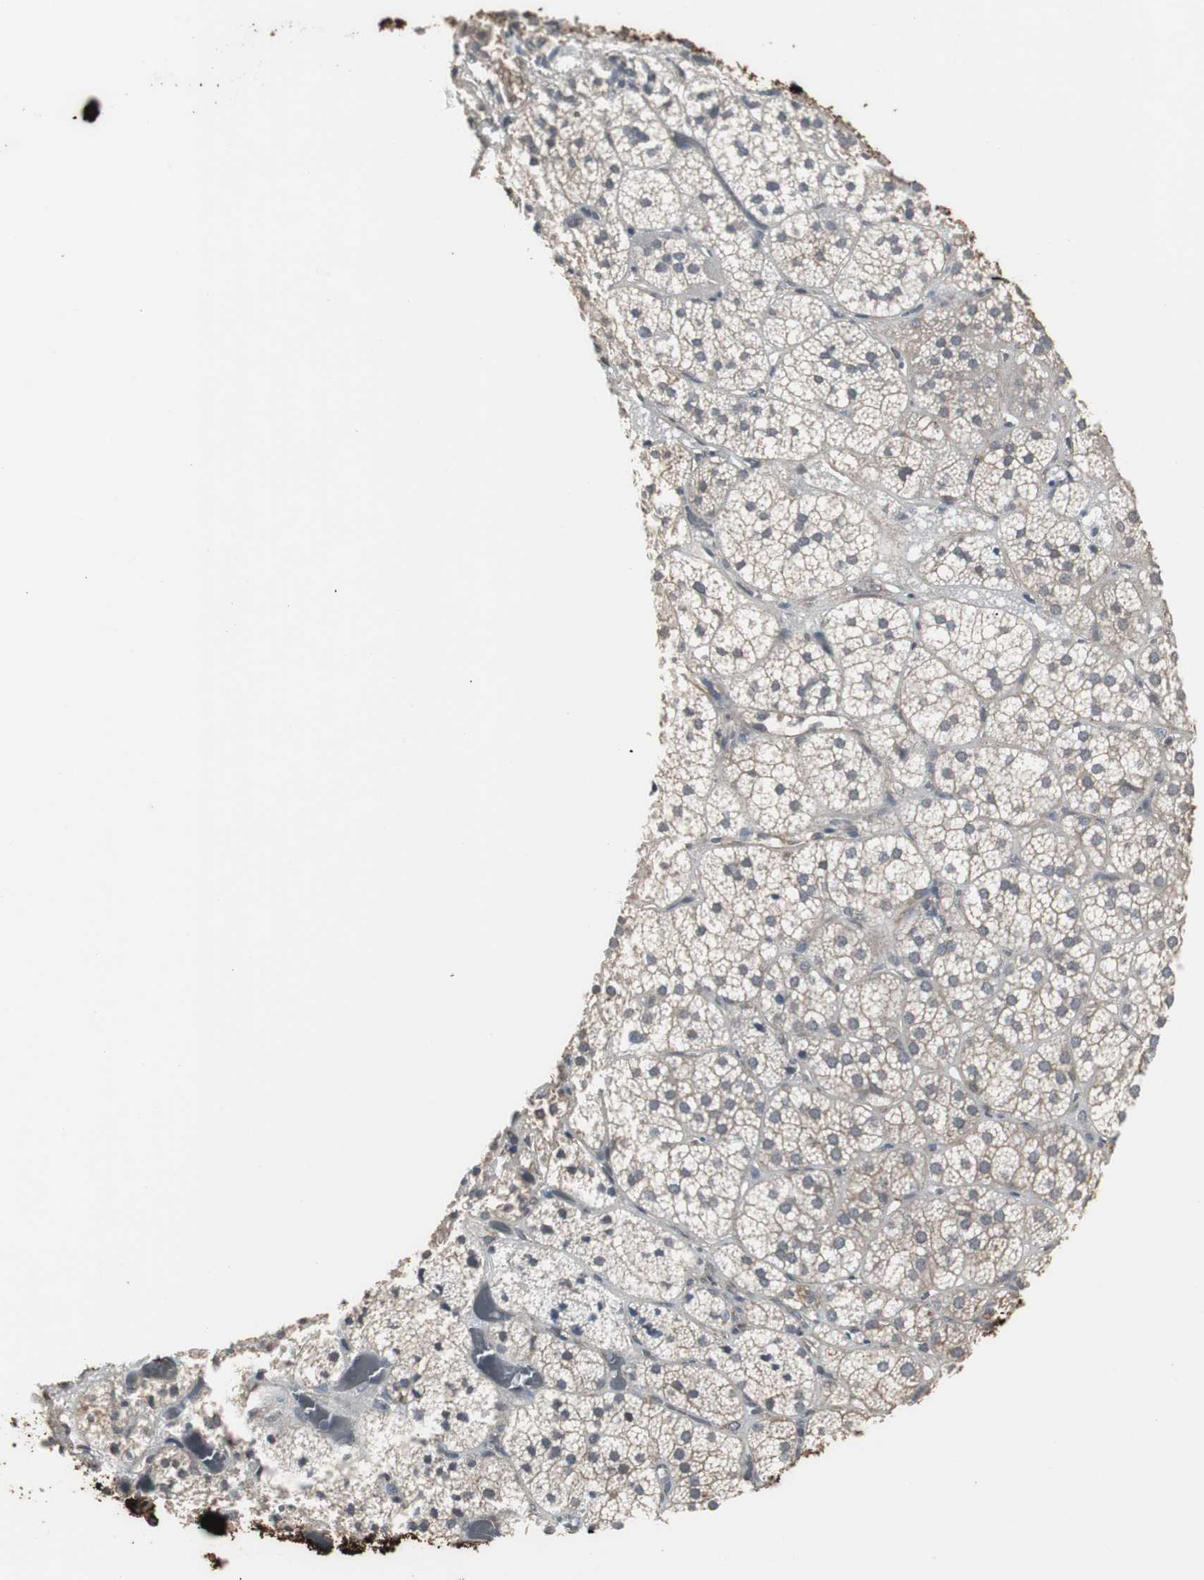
{"staining": {"intensity": "moderate", "quantity": ">75%", "location": "cytoplasmic/membranous"}, "tissue": "adrenal gland", "cell_type": "Glandular cells", "image_type": "normal", "snomed": [{"axis": "morphology", "description": "Normal tissue, NOS"}, {"axis": "topography", "description": "Adrenal gland"}], "caption": "DAB (3,3'-diaminobenzidine) immunohistochemical staining of benign human adrenal gland demonstrates moderate cytoplasmic/membranous protein expression in about >75% of glandular cells.", "gene": "ATP2B2", "patient": {"sex": "female", "age": 71}}